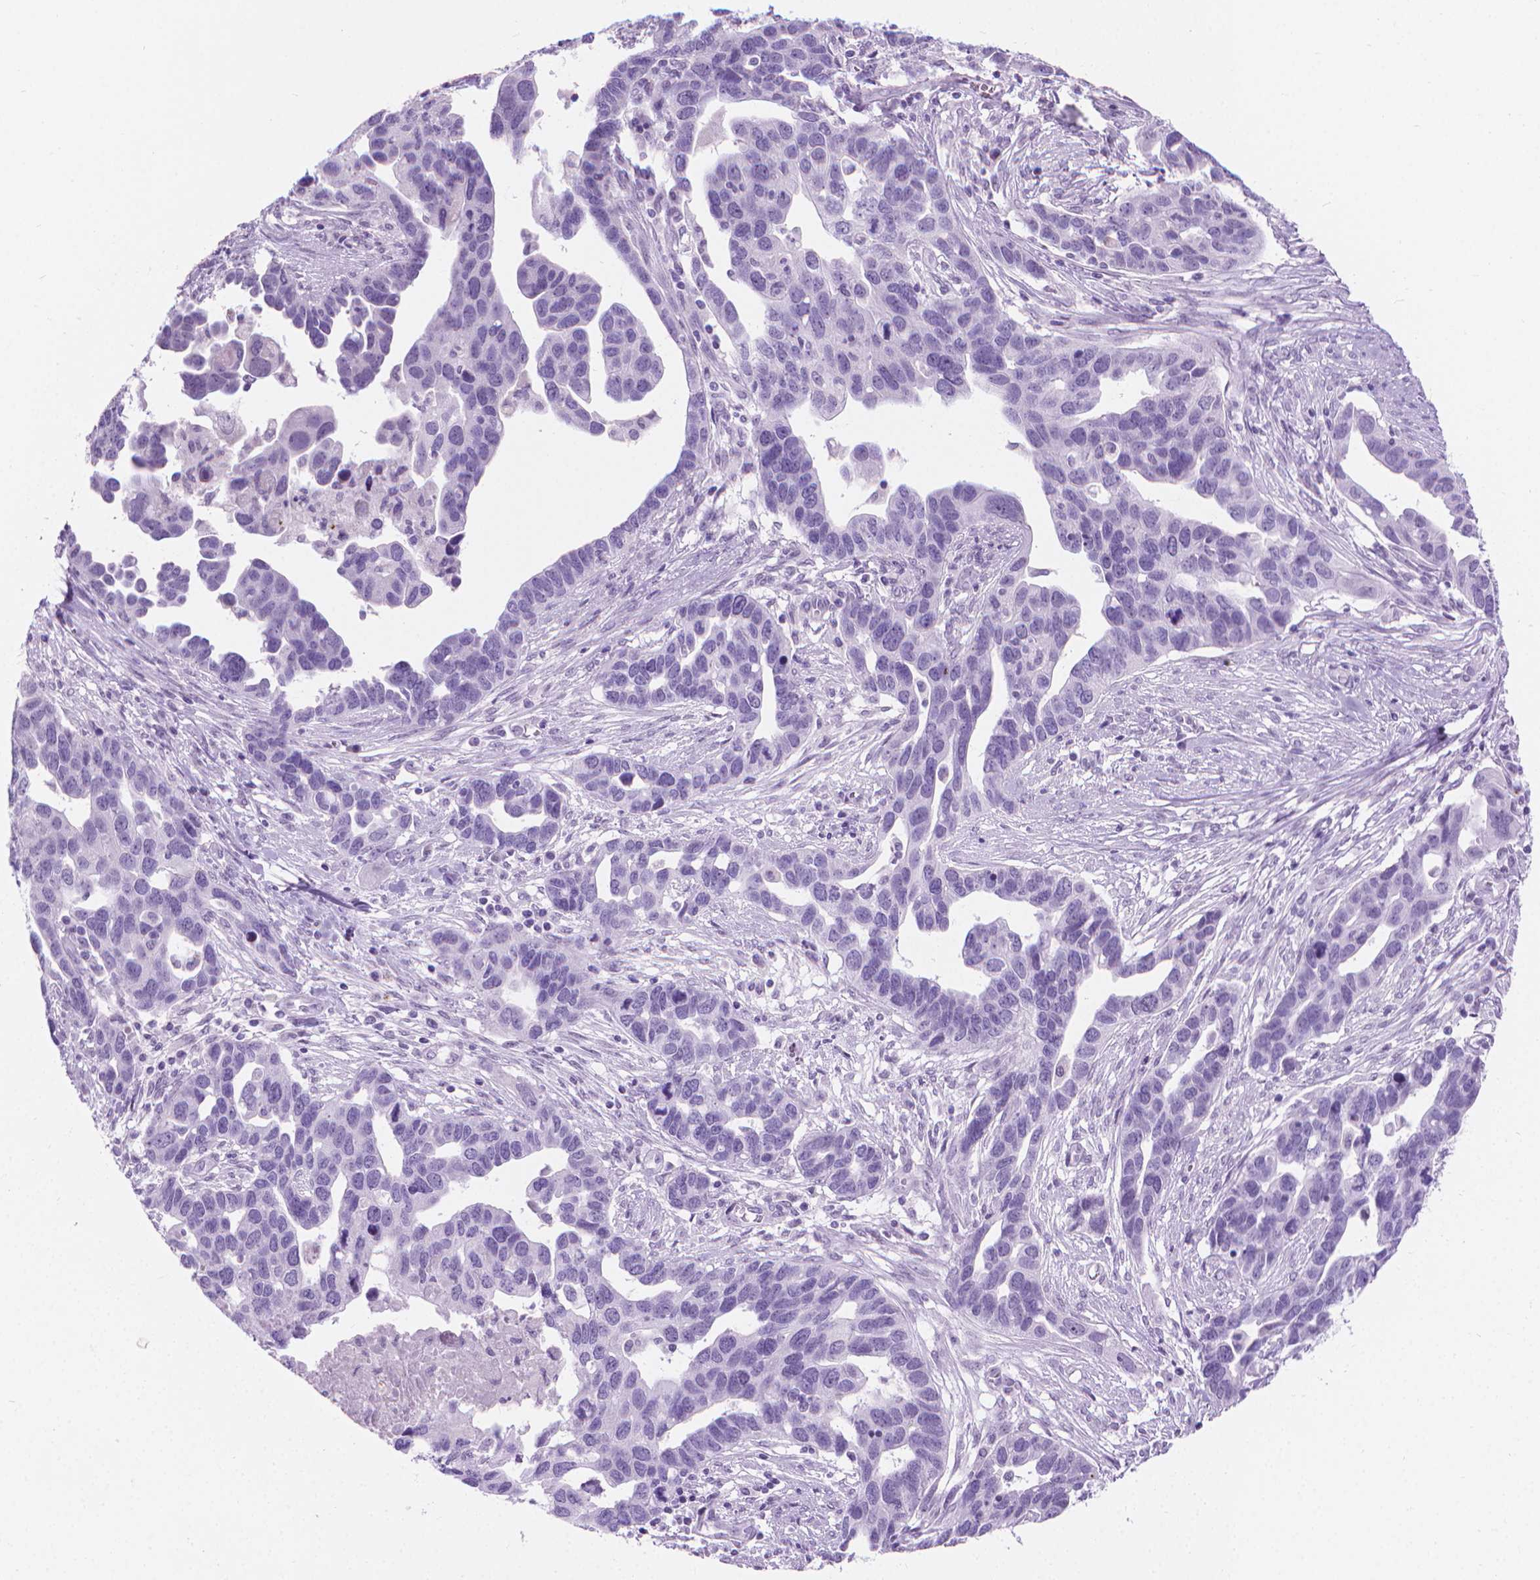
{"staining": {"intensity": "negative", "quantity": "none", "location": "none"}, "tissue": "ovarian cancer", "cell_type": "Tumor cells", "image_type": "cancer", "snomed": [{"axis": "morphology", "description": "Cystadenocarcinoma, serous, NOS"}, {"axis": "topography", "description": "Ovary"}], "caption": "Immunohistochemistry (IHC) image of human ovarian cancer stained for a protein (brown), which demonstrates no positivity in tumor cells.", "gene": "CFAP52", "patient": {"sex": "female", "age": 54}}